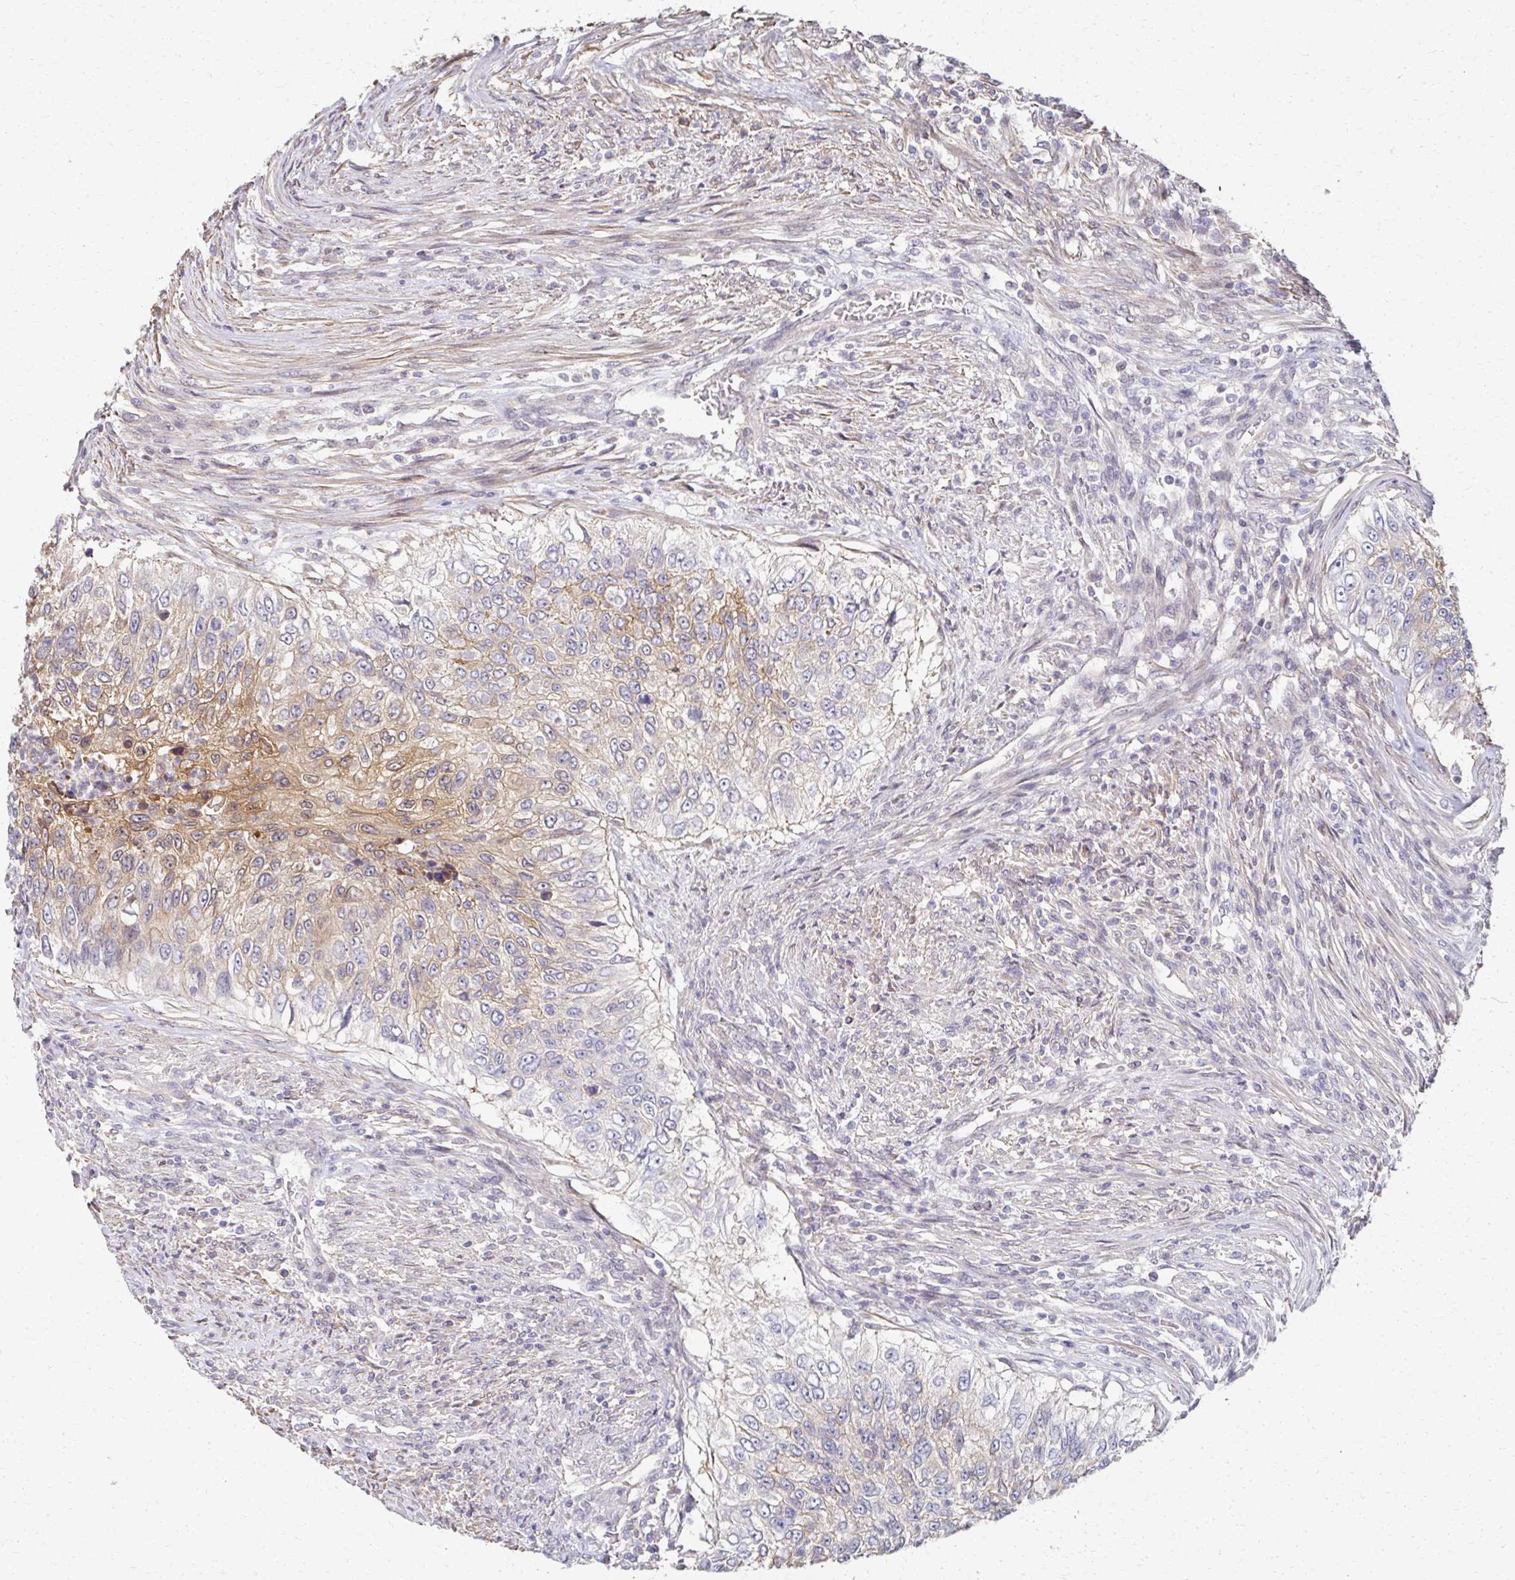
{"staining": {"intensity": "moderate", "quantity": "<25%", "location": "cytoplasmic/membranous"}, "tissue": "urothelial cancer", "cell_type": "Tumor cells", "image_type": "cancer", "snomed": [{"axis": "morphology", "description": "Urothelial carcinoma, High grade"}, {"axis": "topography", "description": "Urinary bladder"}], "caption": "Protein staining of urothelial carcinoma (high-grade) tissue exhibits moderate cytoplasmic/membranous expression in about <25% of tumor cells. (Brightfield microscopy of DAB IHC at high magnification).", "gene": "EOLA2", "patient": {"sex": "female", "age": 60}}